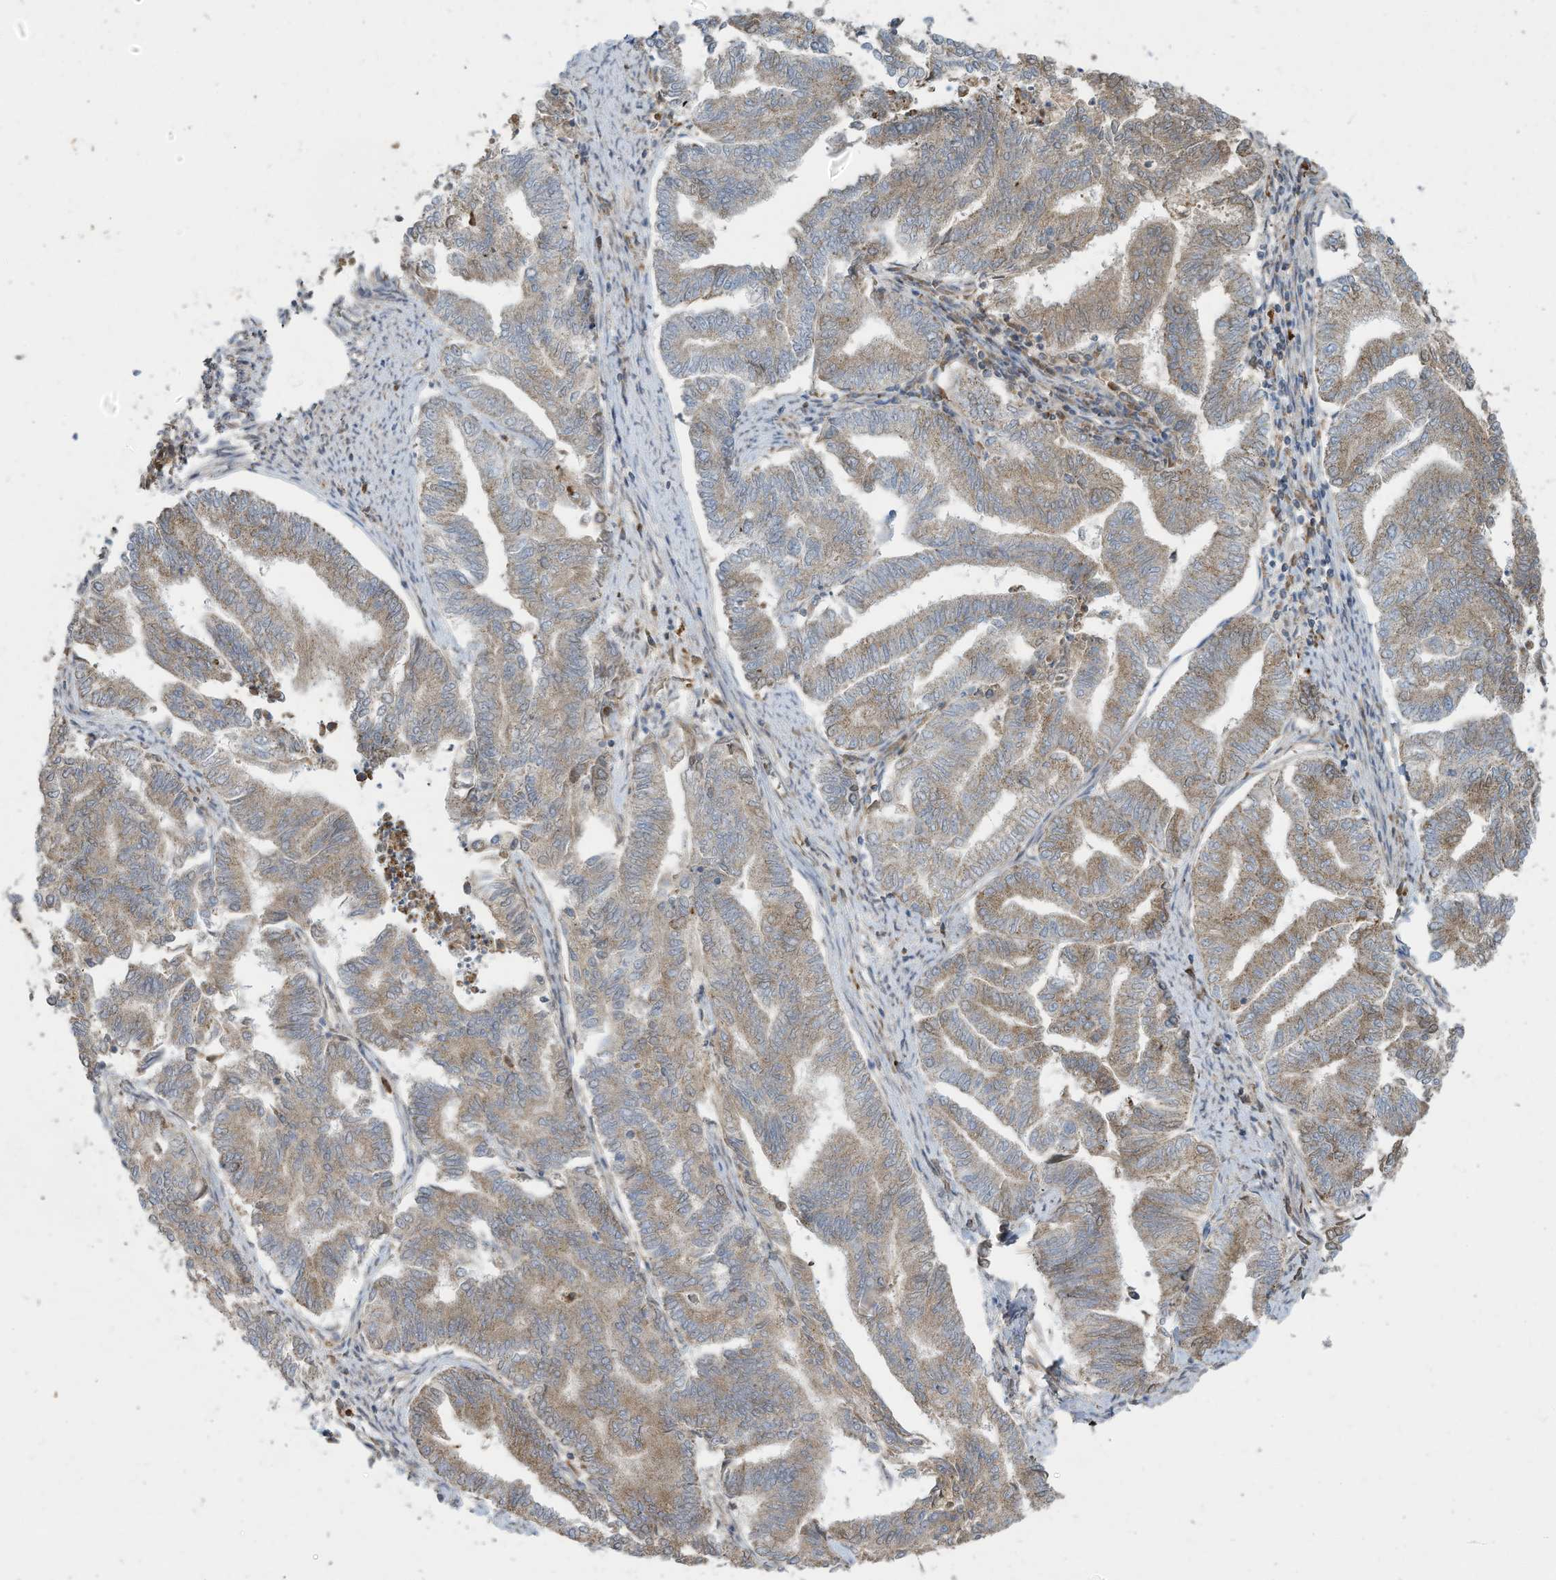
{"staining": {"intensity": "moderate", "quantity": "25%-75%", "location": "cytoplasmic/membranous"}, "tissue": "endometrial cancer", "cell_type": "Tumor cells", "image_type": "cancer", "snomed": [{"axis": "morphology", "description": "Adenocarcinoma, NOS"}, {"axis": "topography", "description": "Endometrium"}], "caption": "Human endometrial cancer (adenocarcinoma) stained for a protein (brown) exhibits moderate cytoplasmic/membranous positive staining in approximately 25%-75% of tumor cells.", "gene": "C2orf74", "patient": {"sex": "female", "age": 79}}